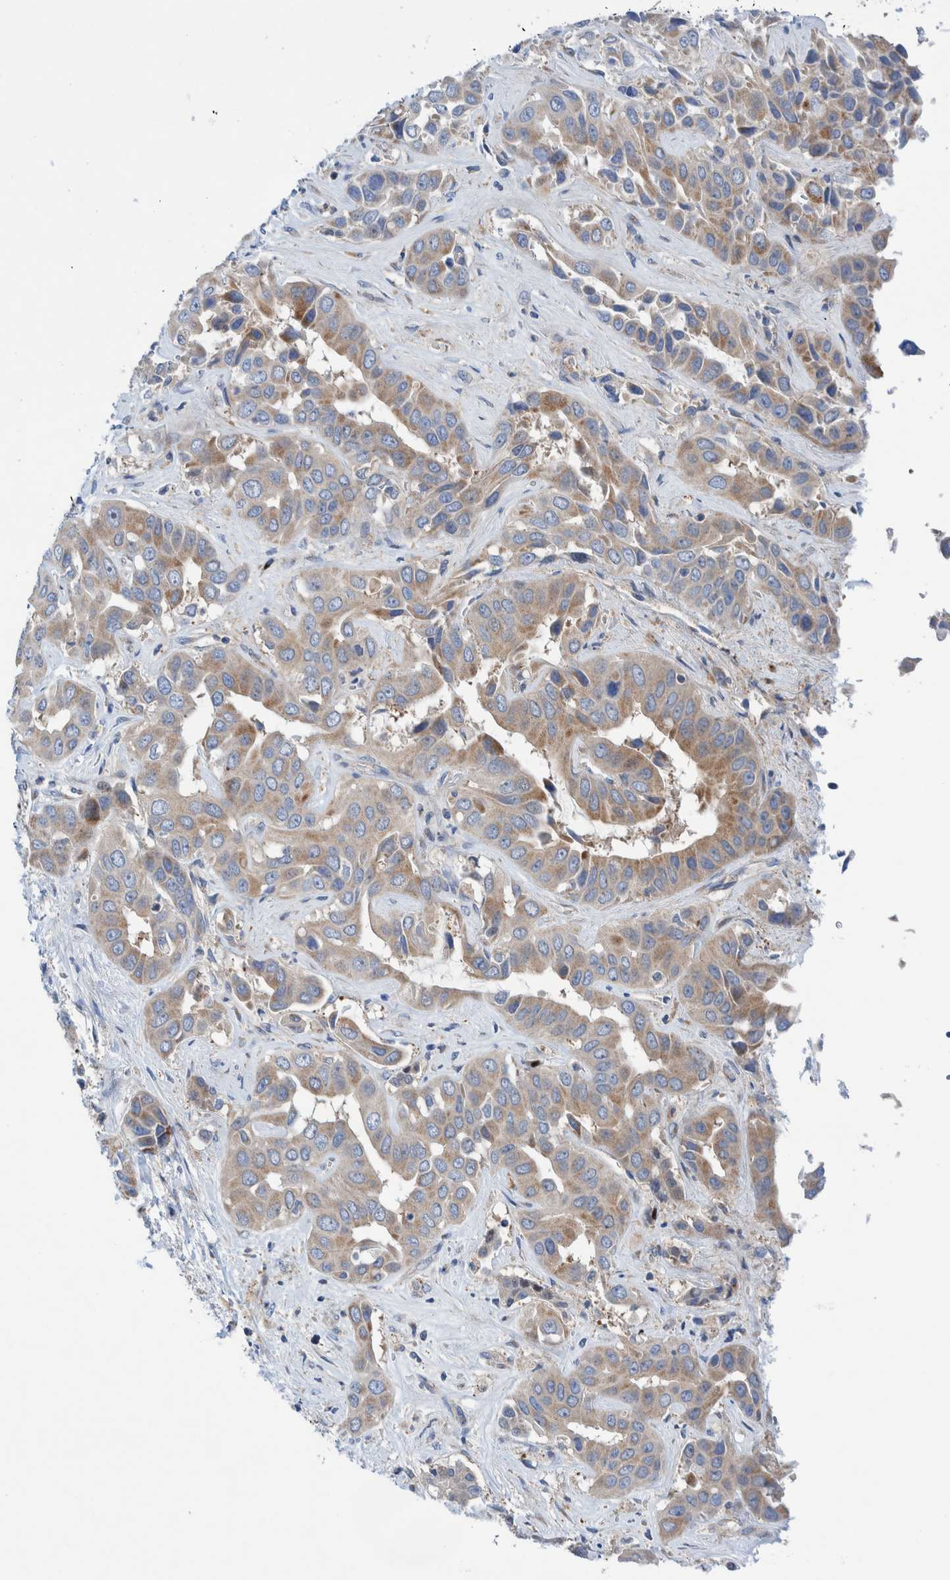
{"staining": {"intensity": "moderate", "quantity": ">75%", "location": "cytoplasmic/membranous"}, "tissue": "liver cancer", "cell_type": "Tumor cells", "image_type": "cancer", "snomed": [{"axis": "morphology", "description": "Cholangiocarcinoma"}, {"axis": "topography", "description": "Liver"}], "caption": "Immunohistochemical staining of human liver cancer (cholangiocarcinoma) displays moderate cytoplasmic/membranous protein staining in approximately >75% of tumor cells.", "gene": "TRIM58", "patient": {"sex": "female", "age": 52}}